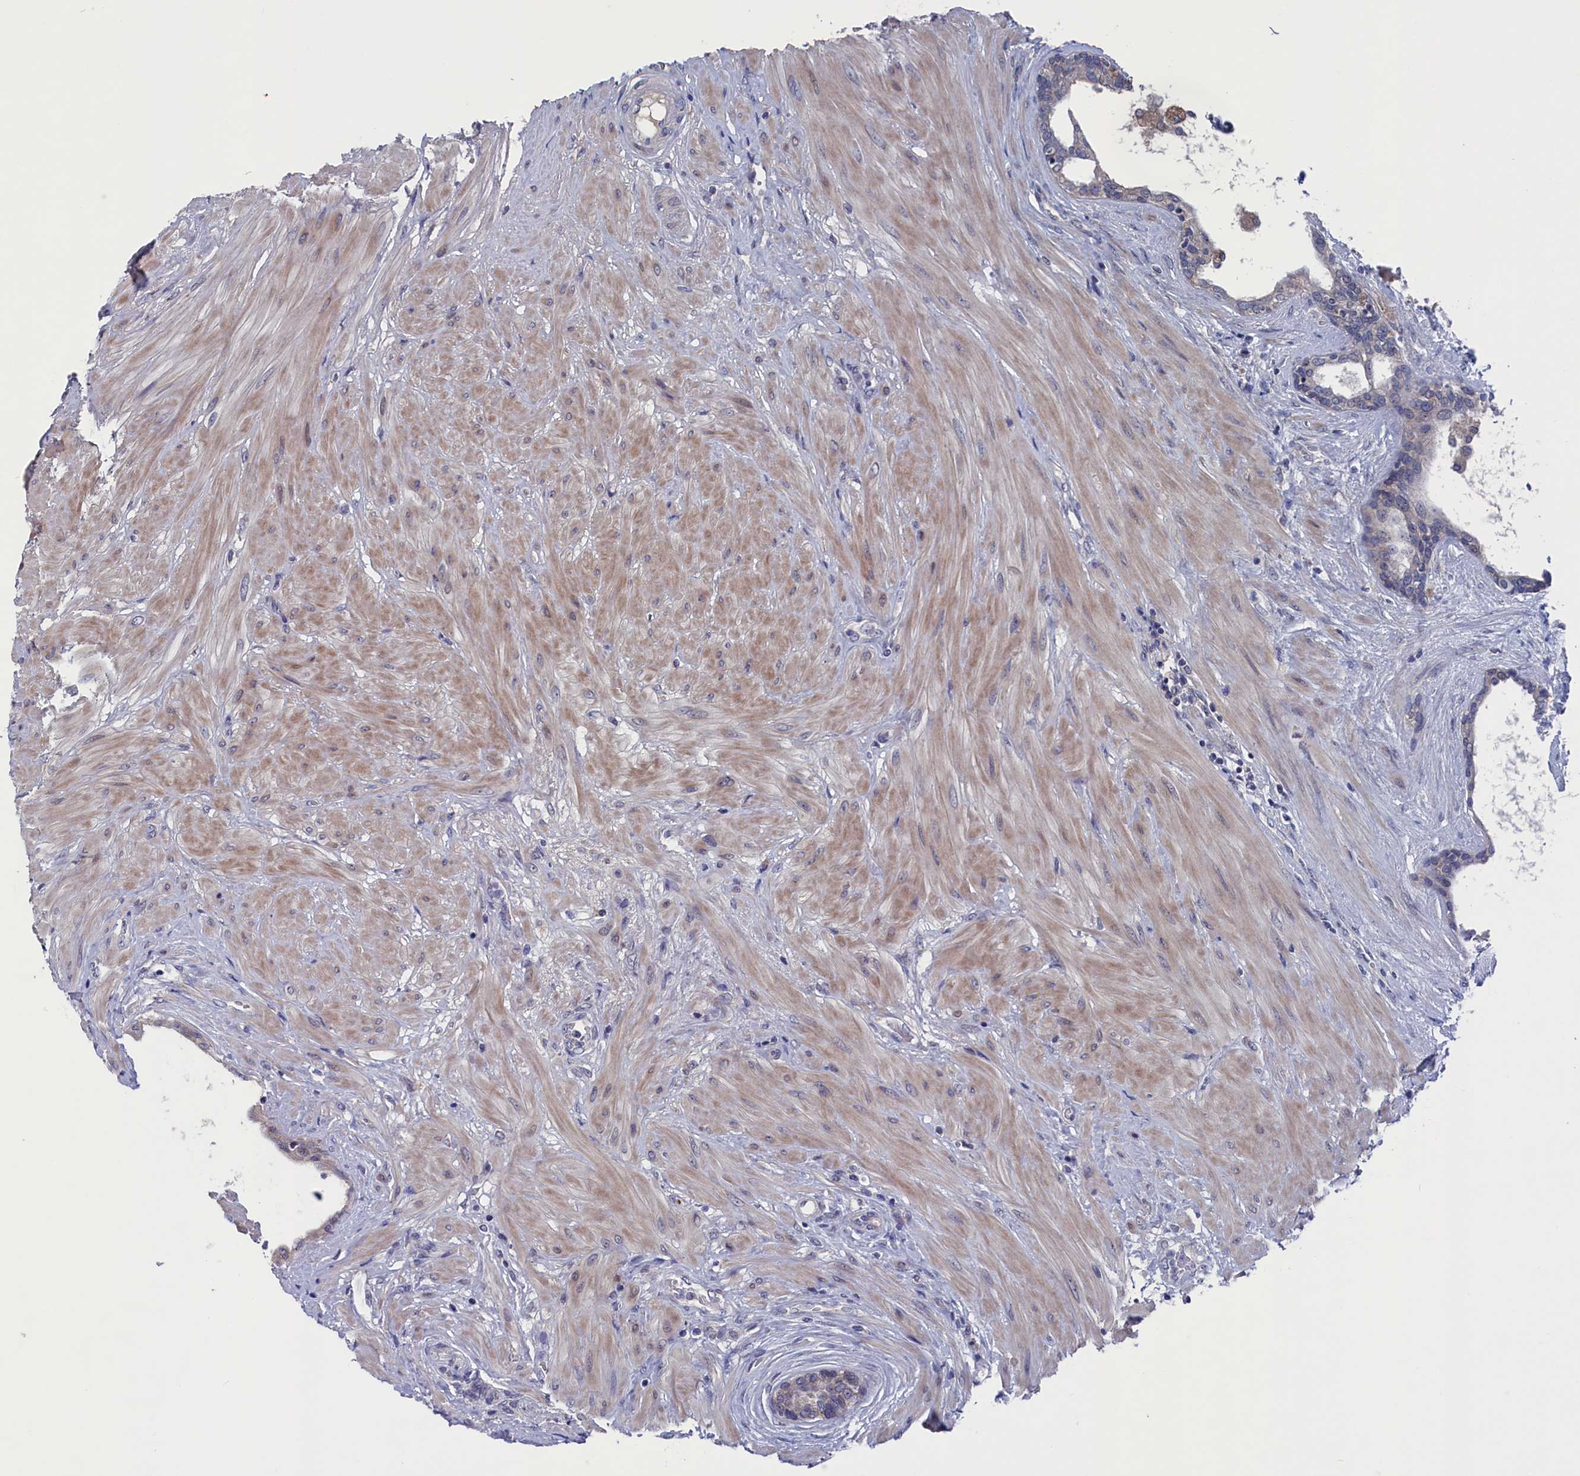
{"staining": {"intensity": "weak", "quantity": "<25%", "location": "cytoplasmic/membranous"}, "tissue": "prostate", "cell_type": "Glandular cells", "image_type": "normal", "snomed": [{"axis": "morphology", "description": "Normal tissue, NOS"}, {"axis": "topography", "description": "Prostate"}], "caption": "High magnification brightfield microscopy of normal prostate stained with DAB (3,3'-diaminobenzidine) (brown) and counterstained with hematoxylin (blue): glandular cells show no significant staining.", "gene": "SPATA13", "patient": {"sex": "male", "age": 48}}